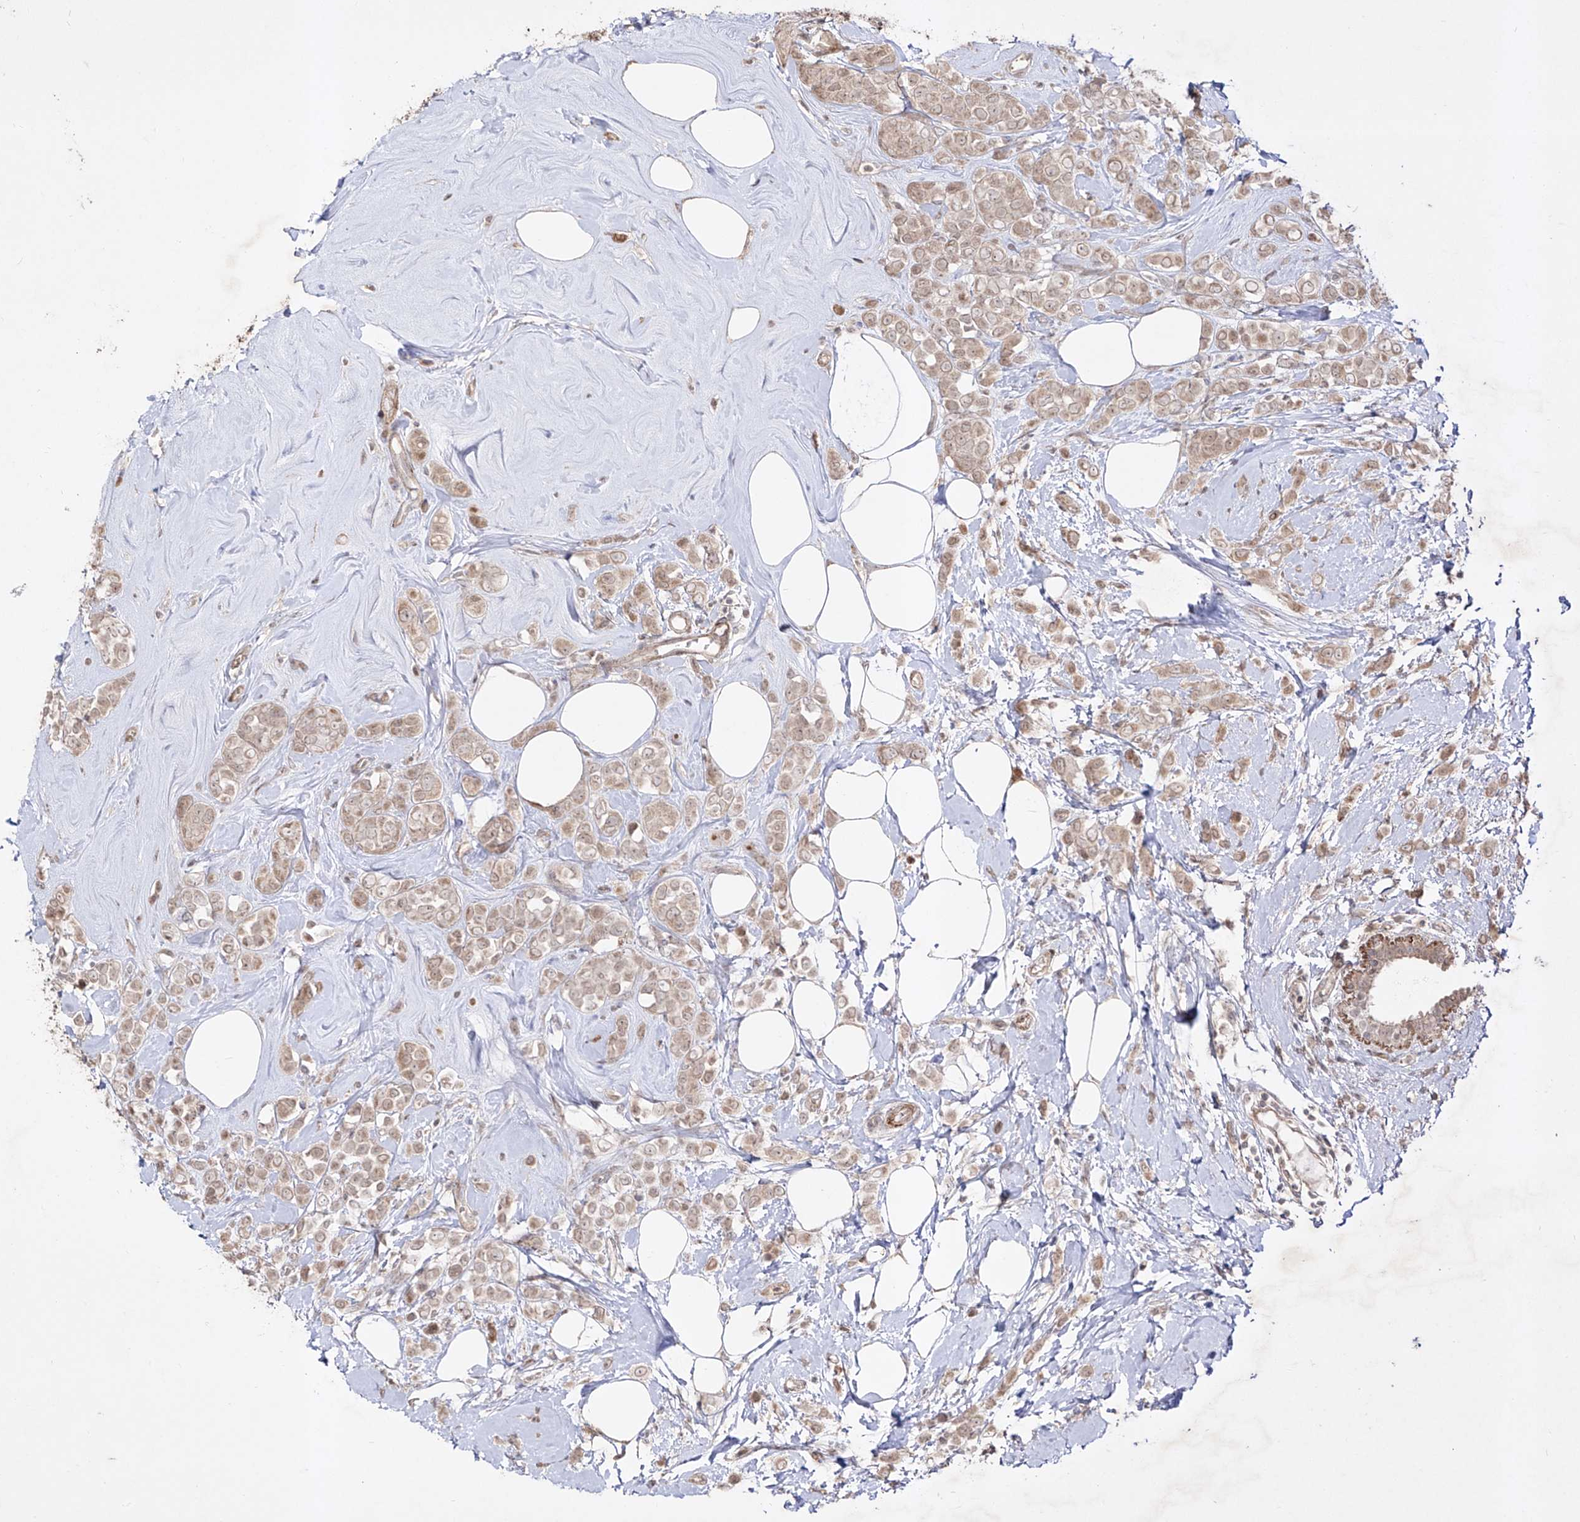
{"staining": {"intensity": "weak", "quantity": ">75%", "location": "cytoplasmic/membranous,nuclear"}, "tissue": "breast cancer", "cell_type": "Tumor cells", "image_type": "cancer", "snomed": [{"axis": "morphology", "description": "Lobular carcinoma"}, {"axis": "topography", "description": "Breast"}], "caption": "Immunohistochemistry photomicrograph of lobular carcinoma (breast) stained for a protein (brown), which reveals low levels of weak cytoplasmic/membranous and nuclear positivity in about >75% of tumor cells.", "gene": "KDM1B", "patient": {"sex": "female", "age": 47}}